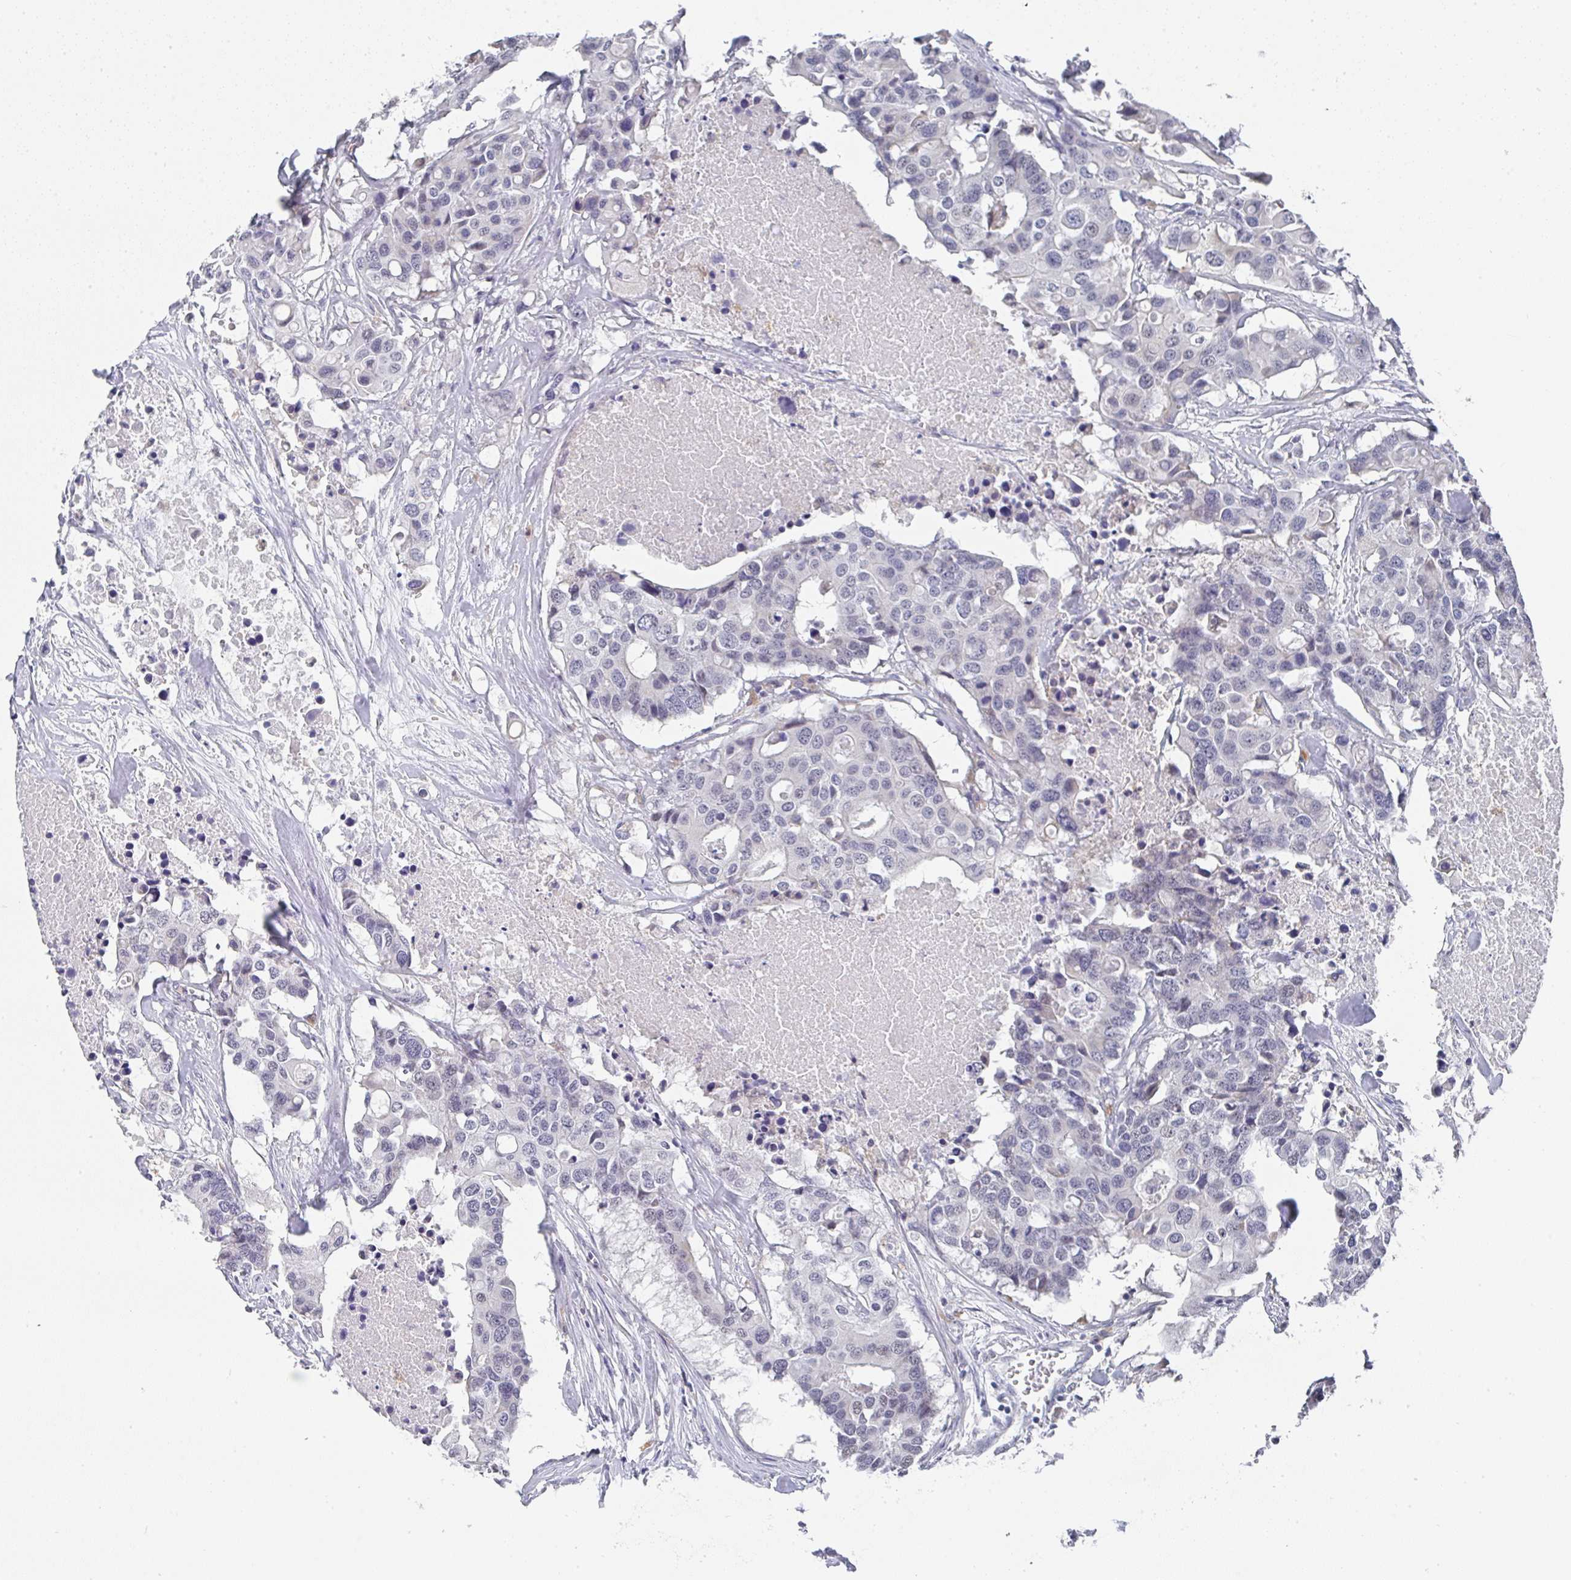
{"staining": {"intensity": "weak", "quantity": "<25%", "location": "nuclear"}, "tissue": "colorectal cancer", "cell_type": "Tumor cells", "image_type": "cancer", "snomed": [{"axis": "morphology", "description": "Adenocarcinoma, NOS"}, {"axis": "topography", "description": "Colon"}], "caption": "The histopathology image reveals no significant expression in tumor cells of colorectal cancer.", "gene": "NCF1", "patient": {"sex": "male", "age": 77}}